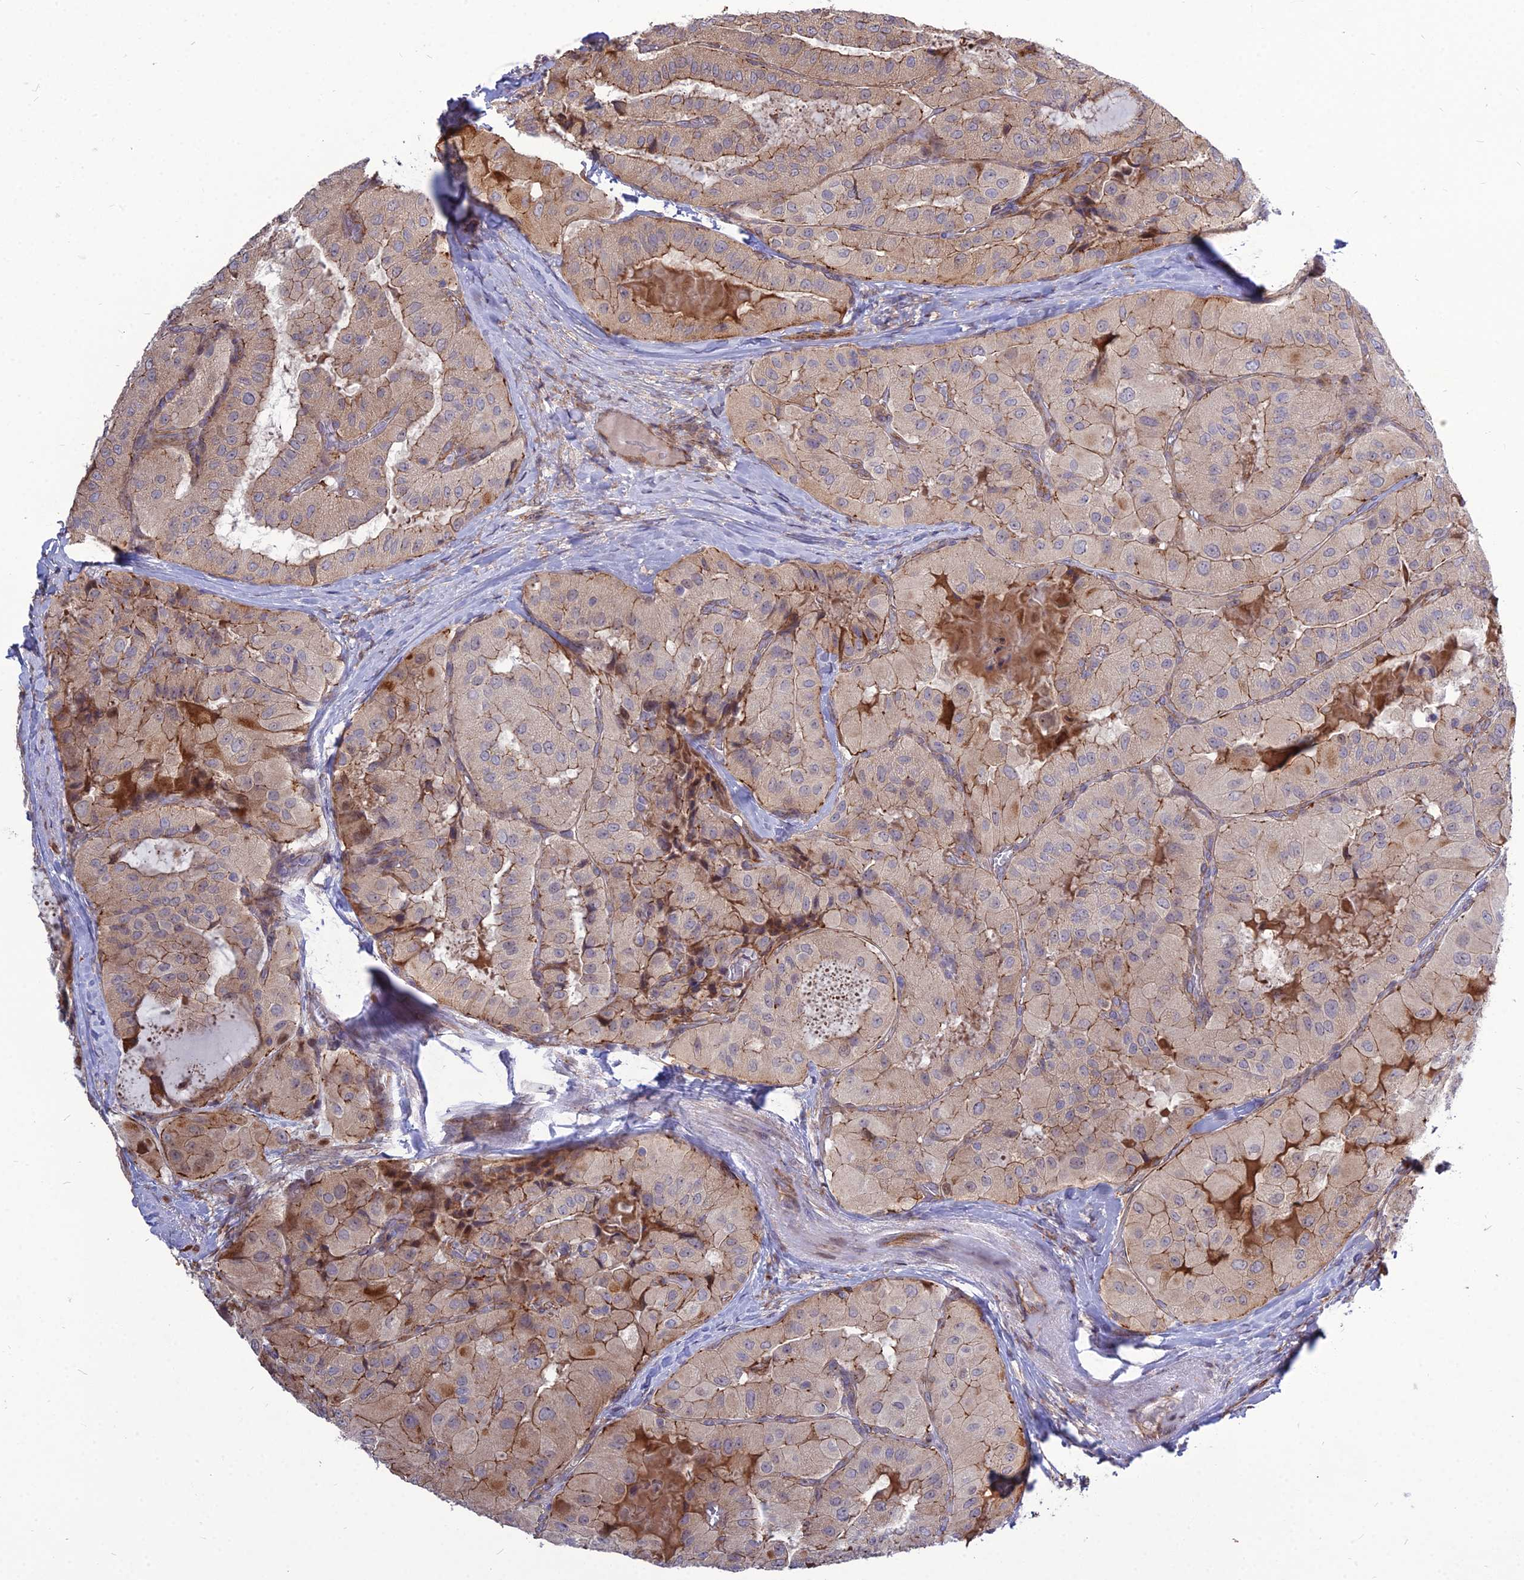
{"staining": {"intensity": "moderate", "quantity": "25%-75%", "location": "cytoplasmic/membranous"}, "tissue": "thyroid cancer", "cell_type": "Tumor cells", "image_type": "cancer", "snomed": [{"axis": "morphology", "description": "Normal tissue, NOS"}, {"axis": "morphology", "description": "Papillary adenocarcinoma, NOS"}, {"axis": "topography", "description": "Thyroid gland"}], "caption": "A medium amount of moderate cytoplasmic/membranous expression is identified in approximately 25%-75% of tumor cells in thyroid papillary adenocarcinoma tissue. (DAB (3,3'-diaminobenzidine) = brown stain, brightfield microscopy at high magnification).", "gene": "TSPYL2", "patient": {"sex": "female", "age": 59}}